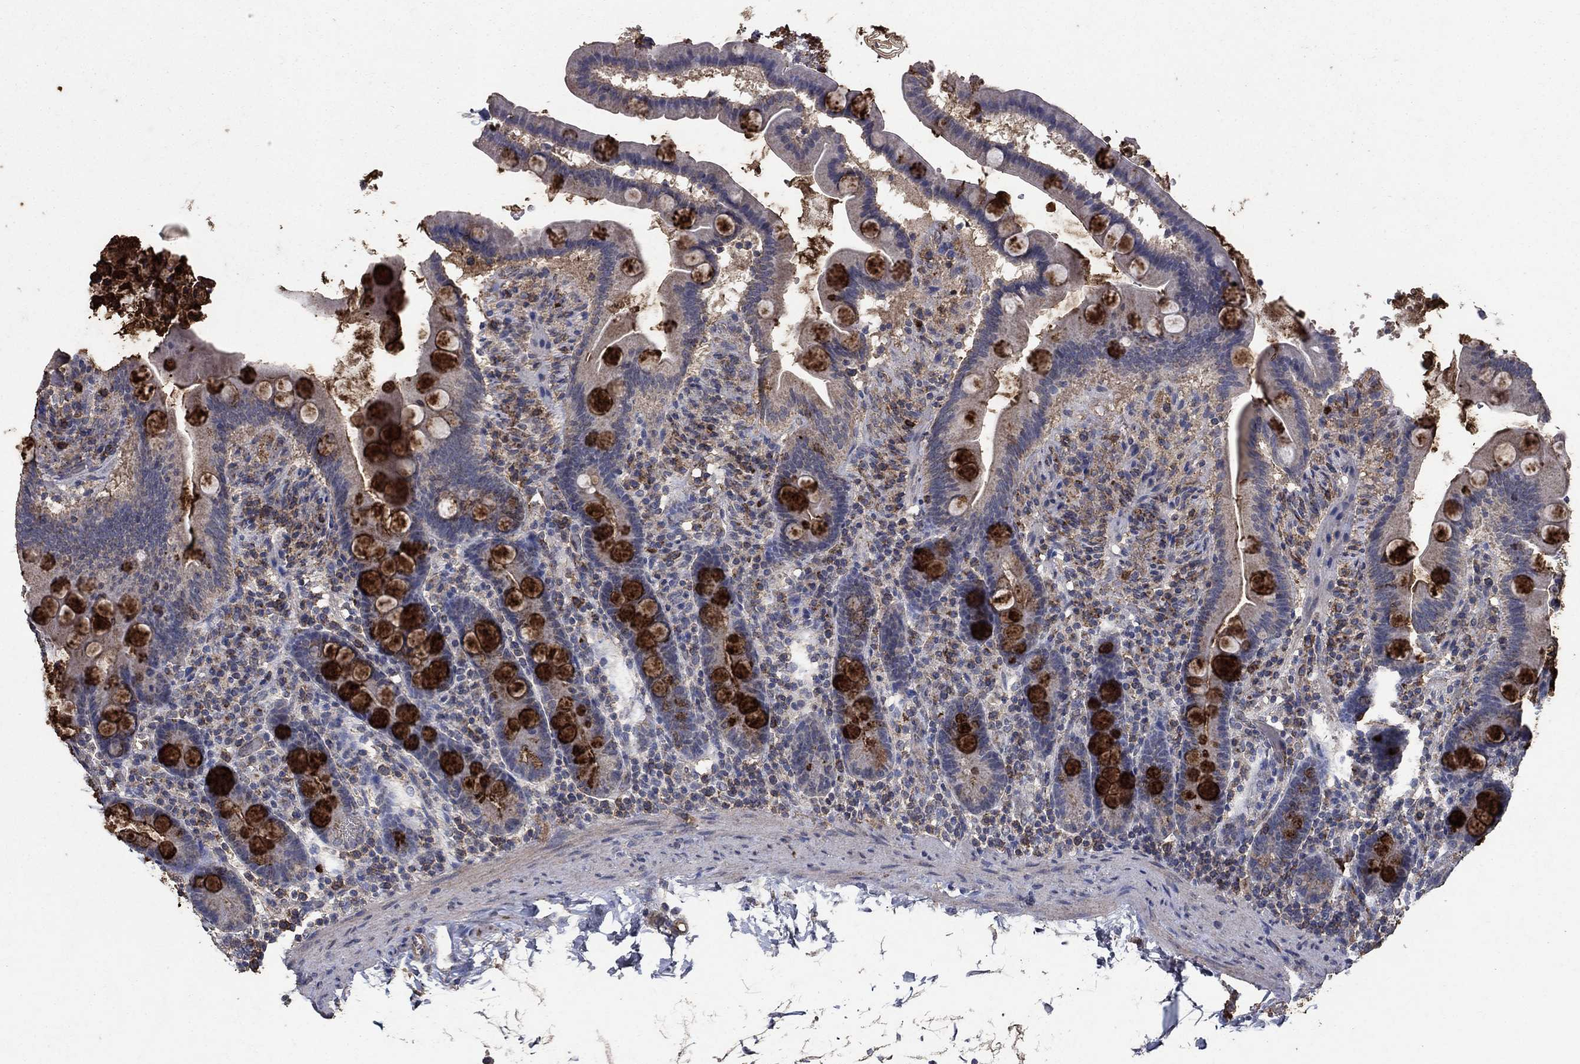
{"staining": {"intensity": "strong", "quantity": "25%-75%", "location": "cytoplasmic/membranous"}, "tissue": "duodenum", "cell_type": "Glandular cells", "image_type": "normal", "snomed": [{"axis": "morphology", "description": "Normal tissue, NOS"}, {"axis": "topography", "description": "Duodenum"}], "caption": "A photomicrograph of duodenum stained for a protein demonstrates strong cytoplasmic/membranous brown staining in glandular cells.", "gene": "CD24", "patient": {"sex": "male", "age": 59}}